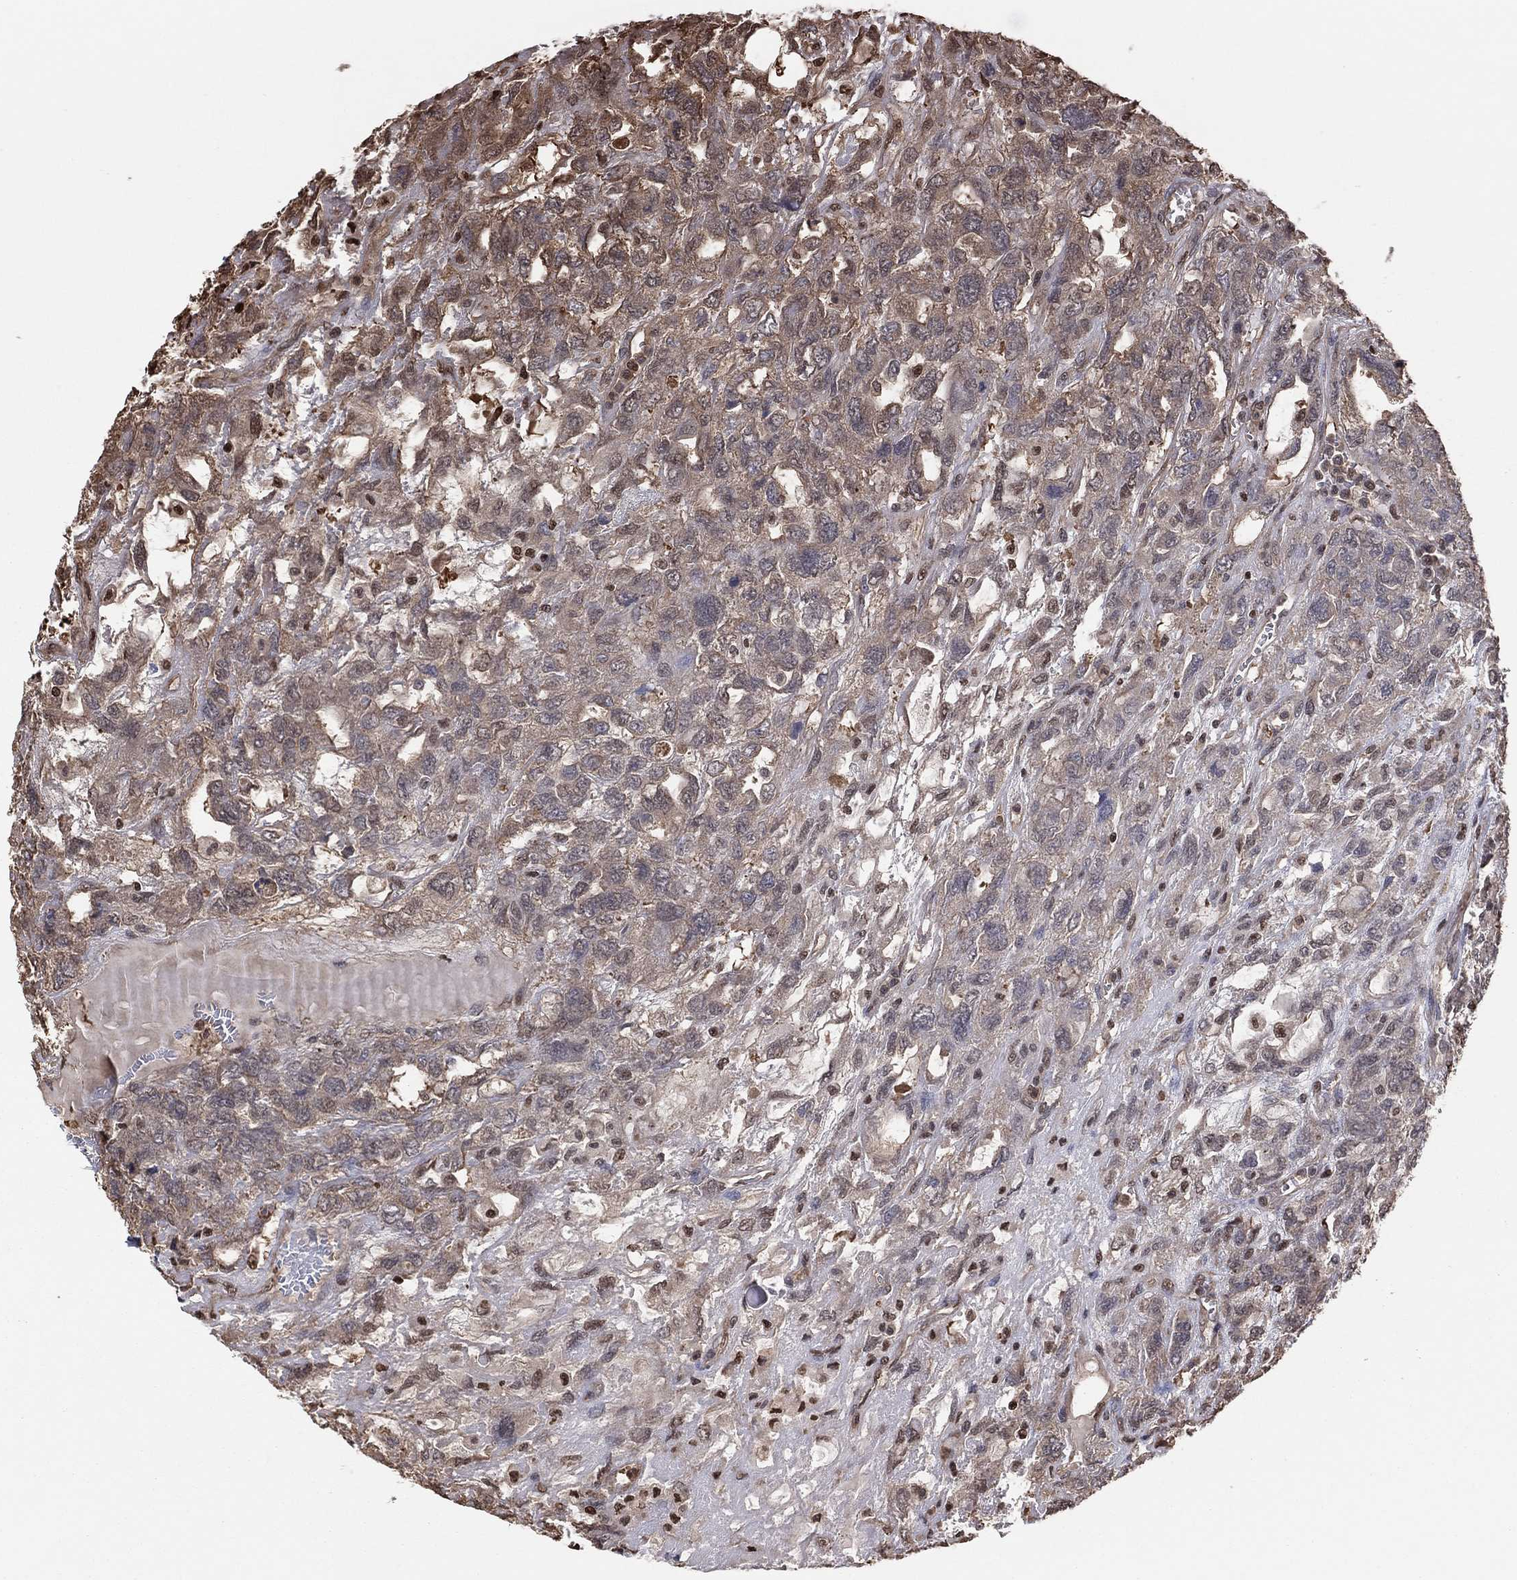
{"staining": {"intensity": "moderate", "quantity": "25%-75%", "location": "cytoplasmic/membranous"}, "tissue": "testis cancer", "cell_type": "Tumor cells", "image_type": "cancer", "snomed": [{"axis": "morphology", "description": "Seminoma, NOS"}, {"axis": "topography", "description": "Testis"}], "caption": "Testis cancer stained with a protein marker demonstrates moderate staining in tumor cells.", "gene": "GAPDH", "patient": {"sex": "male", "age": 52}}